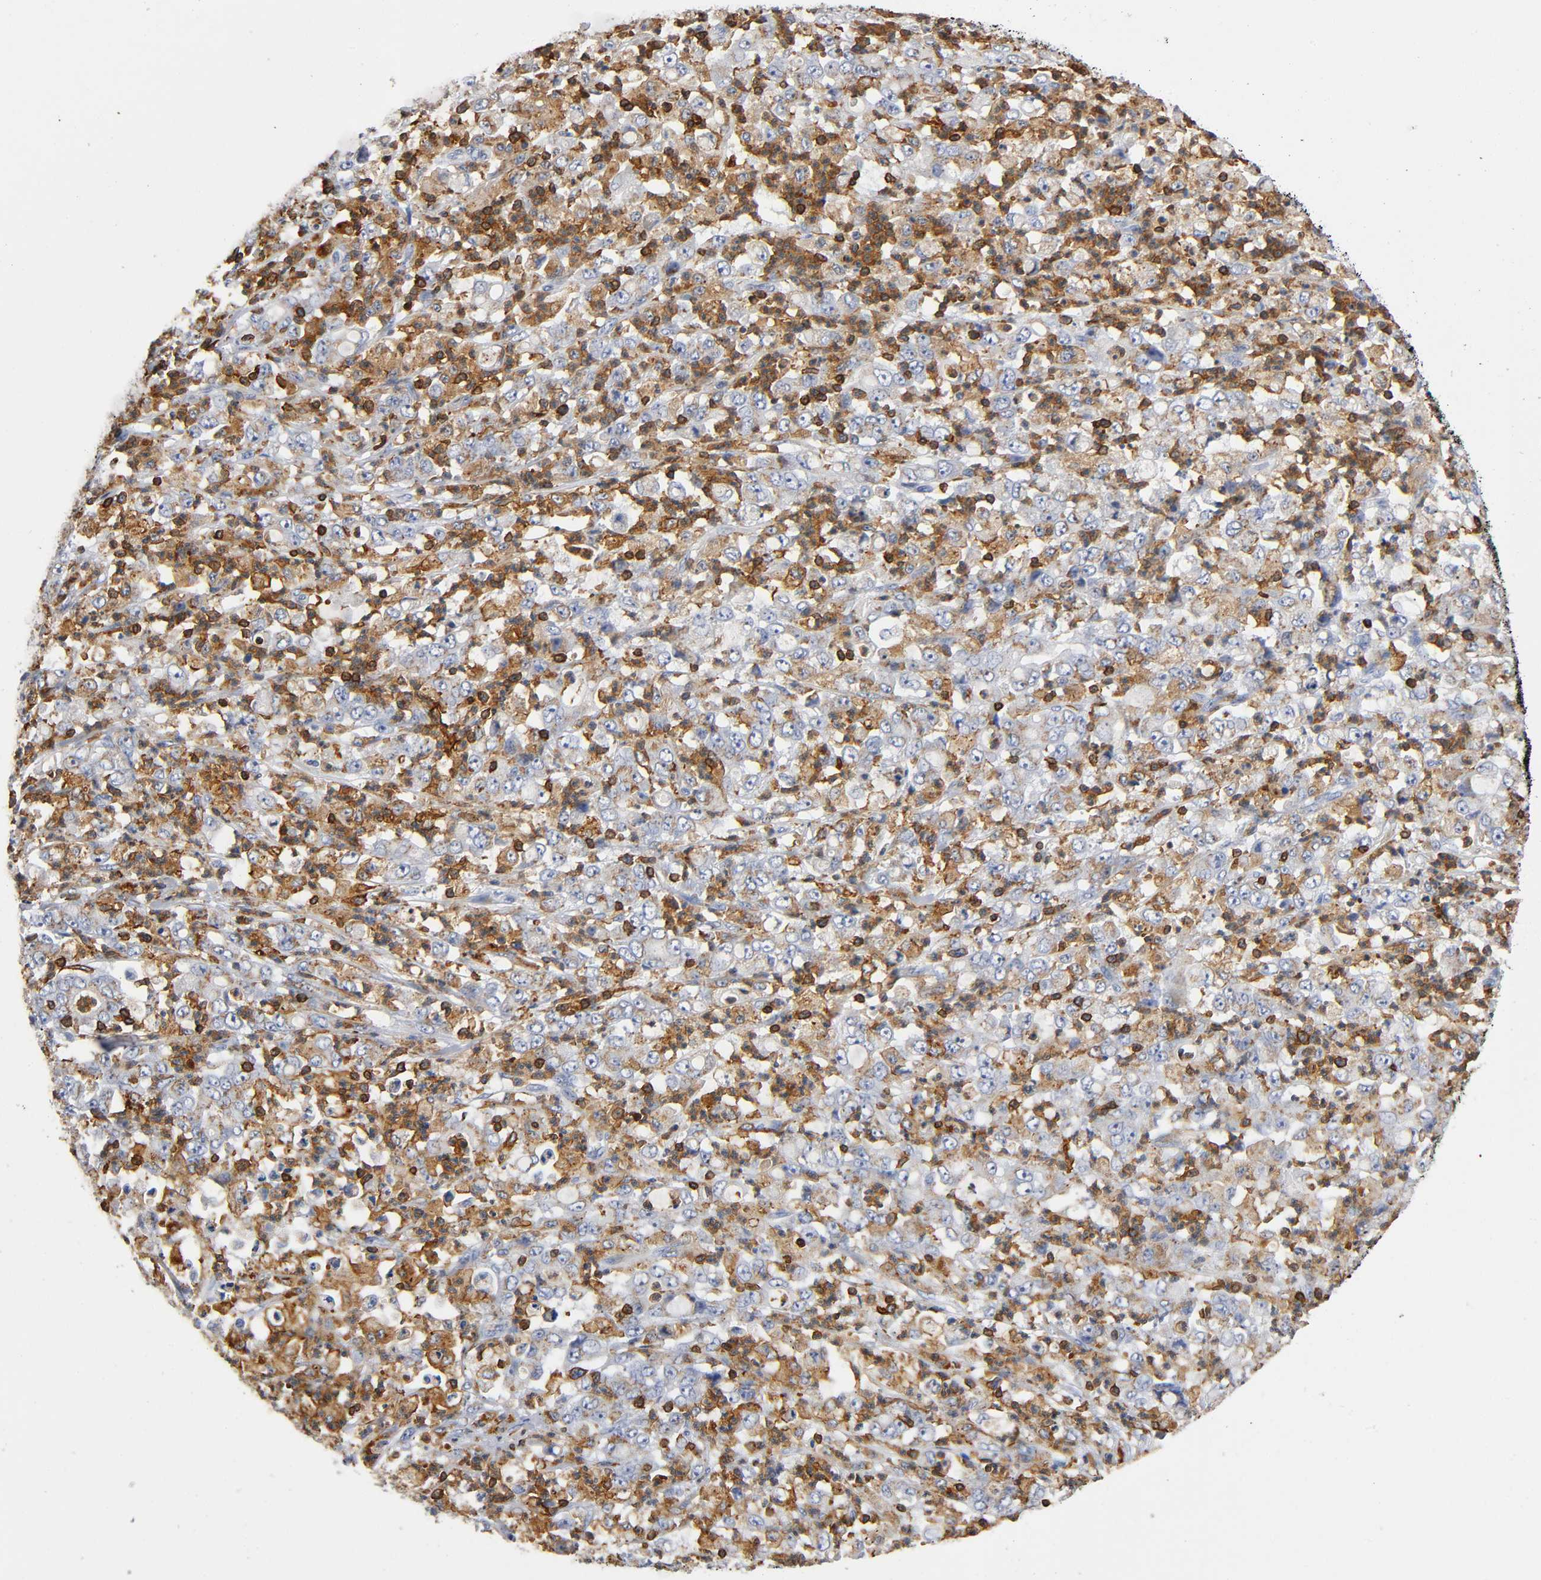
{"staining": {"intensity": "moderate", "quantity": "25%-75%", "location": "cytoplasmic/membranous"}, "tissue": "stomach cancer", "cell_type": "Tumor cells", "image_type": "cancer", "snomed": [{"axis": "morphology", "description": "Adenocarcinoma, NOS"}, {"axis": "topography", "description": "Stomach, lower"}], "caption": "Adenocarcinoma (stomach) tissue demonstrates moderate cytoplasmic/membranous positivity in approximately 25%-75% of tumor cells", "gene": "CAPN10", "patient": {"sex": "female", "age": 71}}